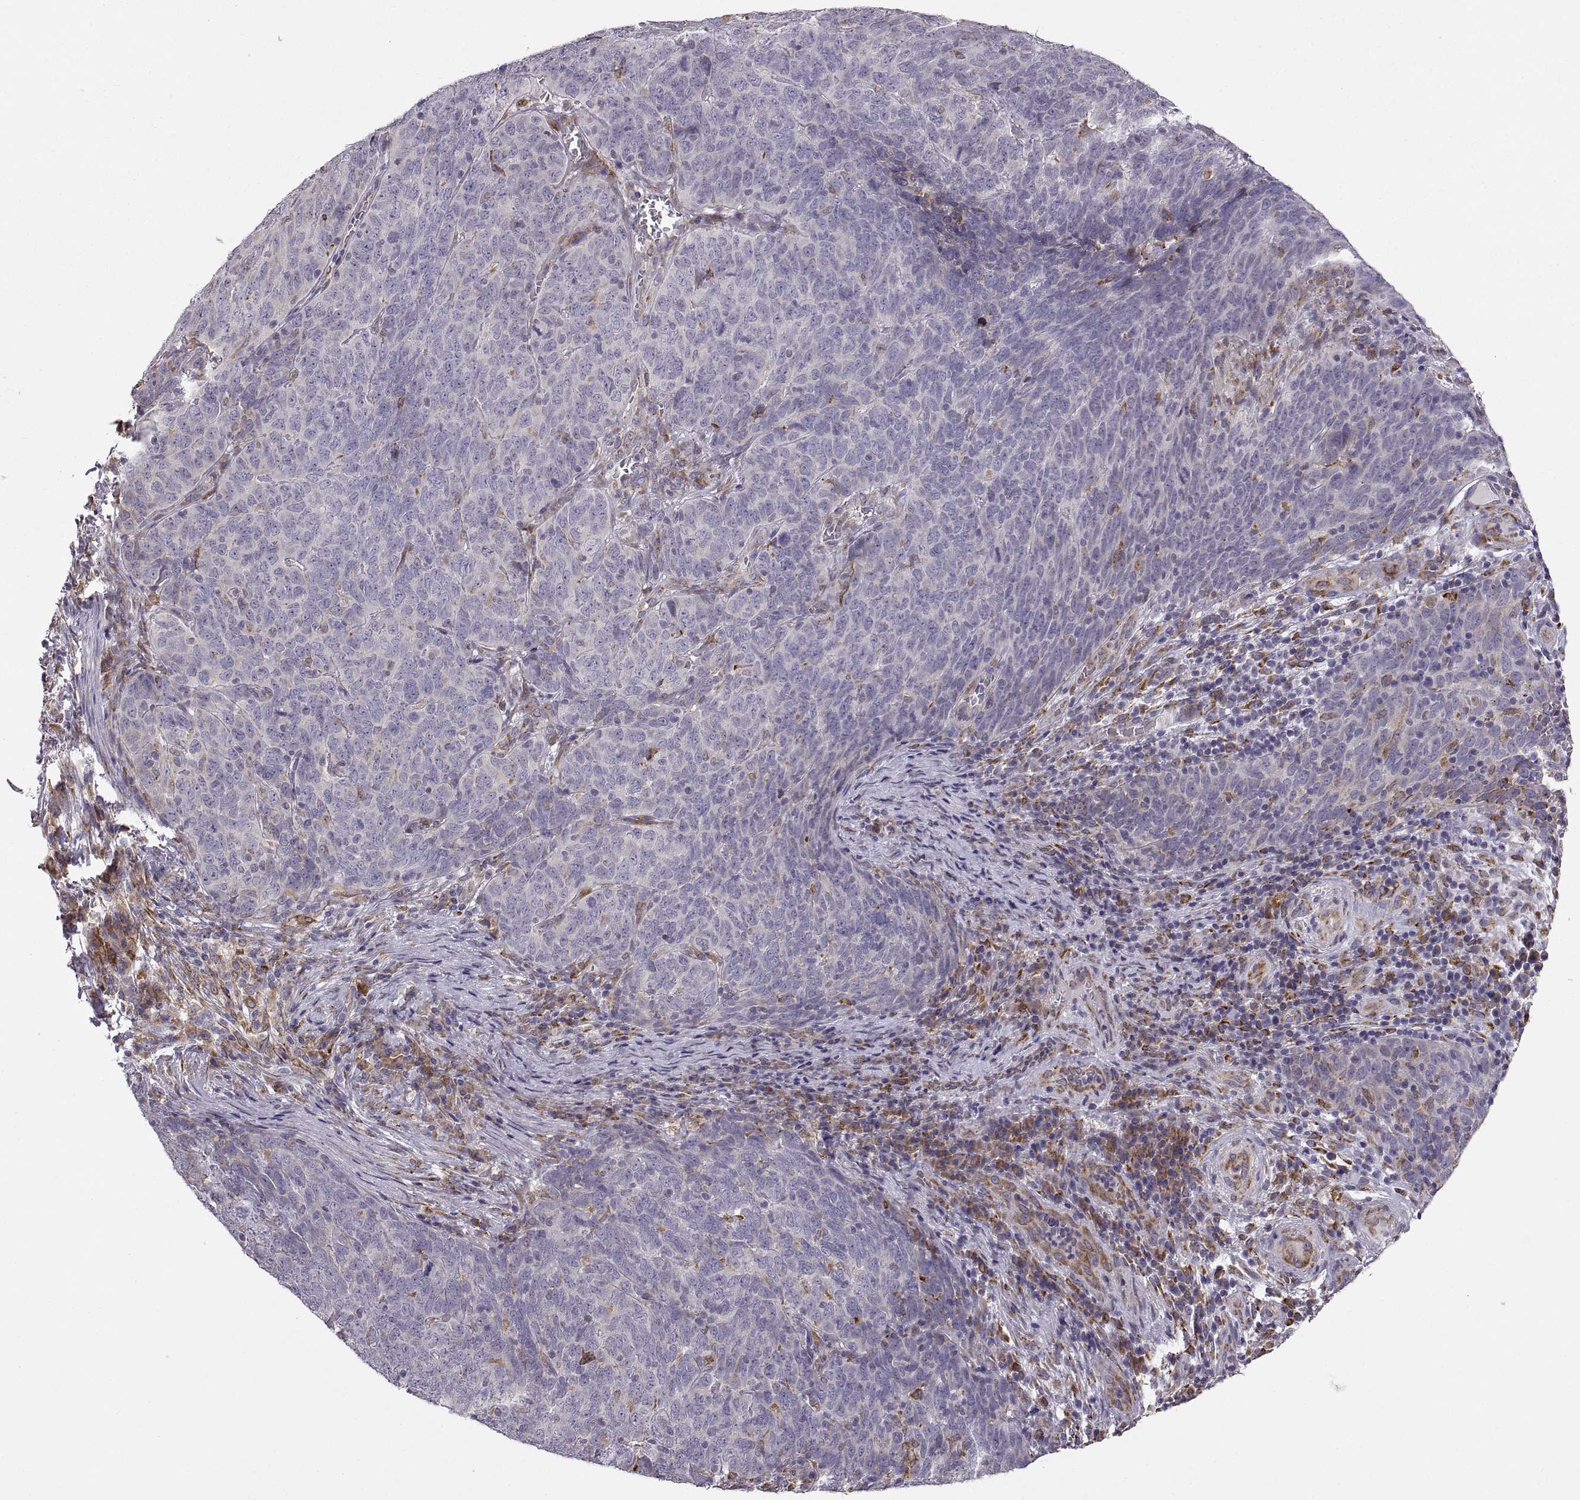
{"staining": {"intensity": "negative", "quantity": "none", "location": "none"}, "tissue": "skin cancer", "cell_type": "Tumor cells", "image_type": "cancer", "snomed": [{"axis": "morphology", "description": "Squamous cell carcinoma, NOS"}, {"axis": "topography", "description": "Skin"}, {"axis": "topography", "description": "Anal"}], "caption": "Tumor cells show no significant protein expression in squamous cell carcinoma (skin). The staining is performed using DAB brown chromogen with nuclei counter-stained in using hematoxylin.", "gene": "PLEKHB2", "patient": {"sex": "female", "age": 51}}